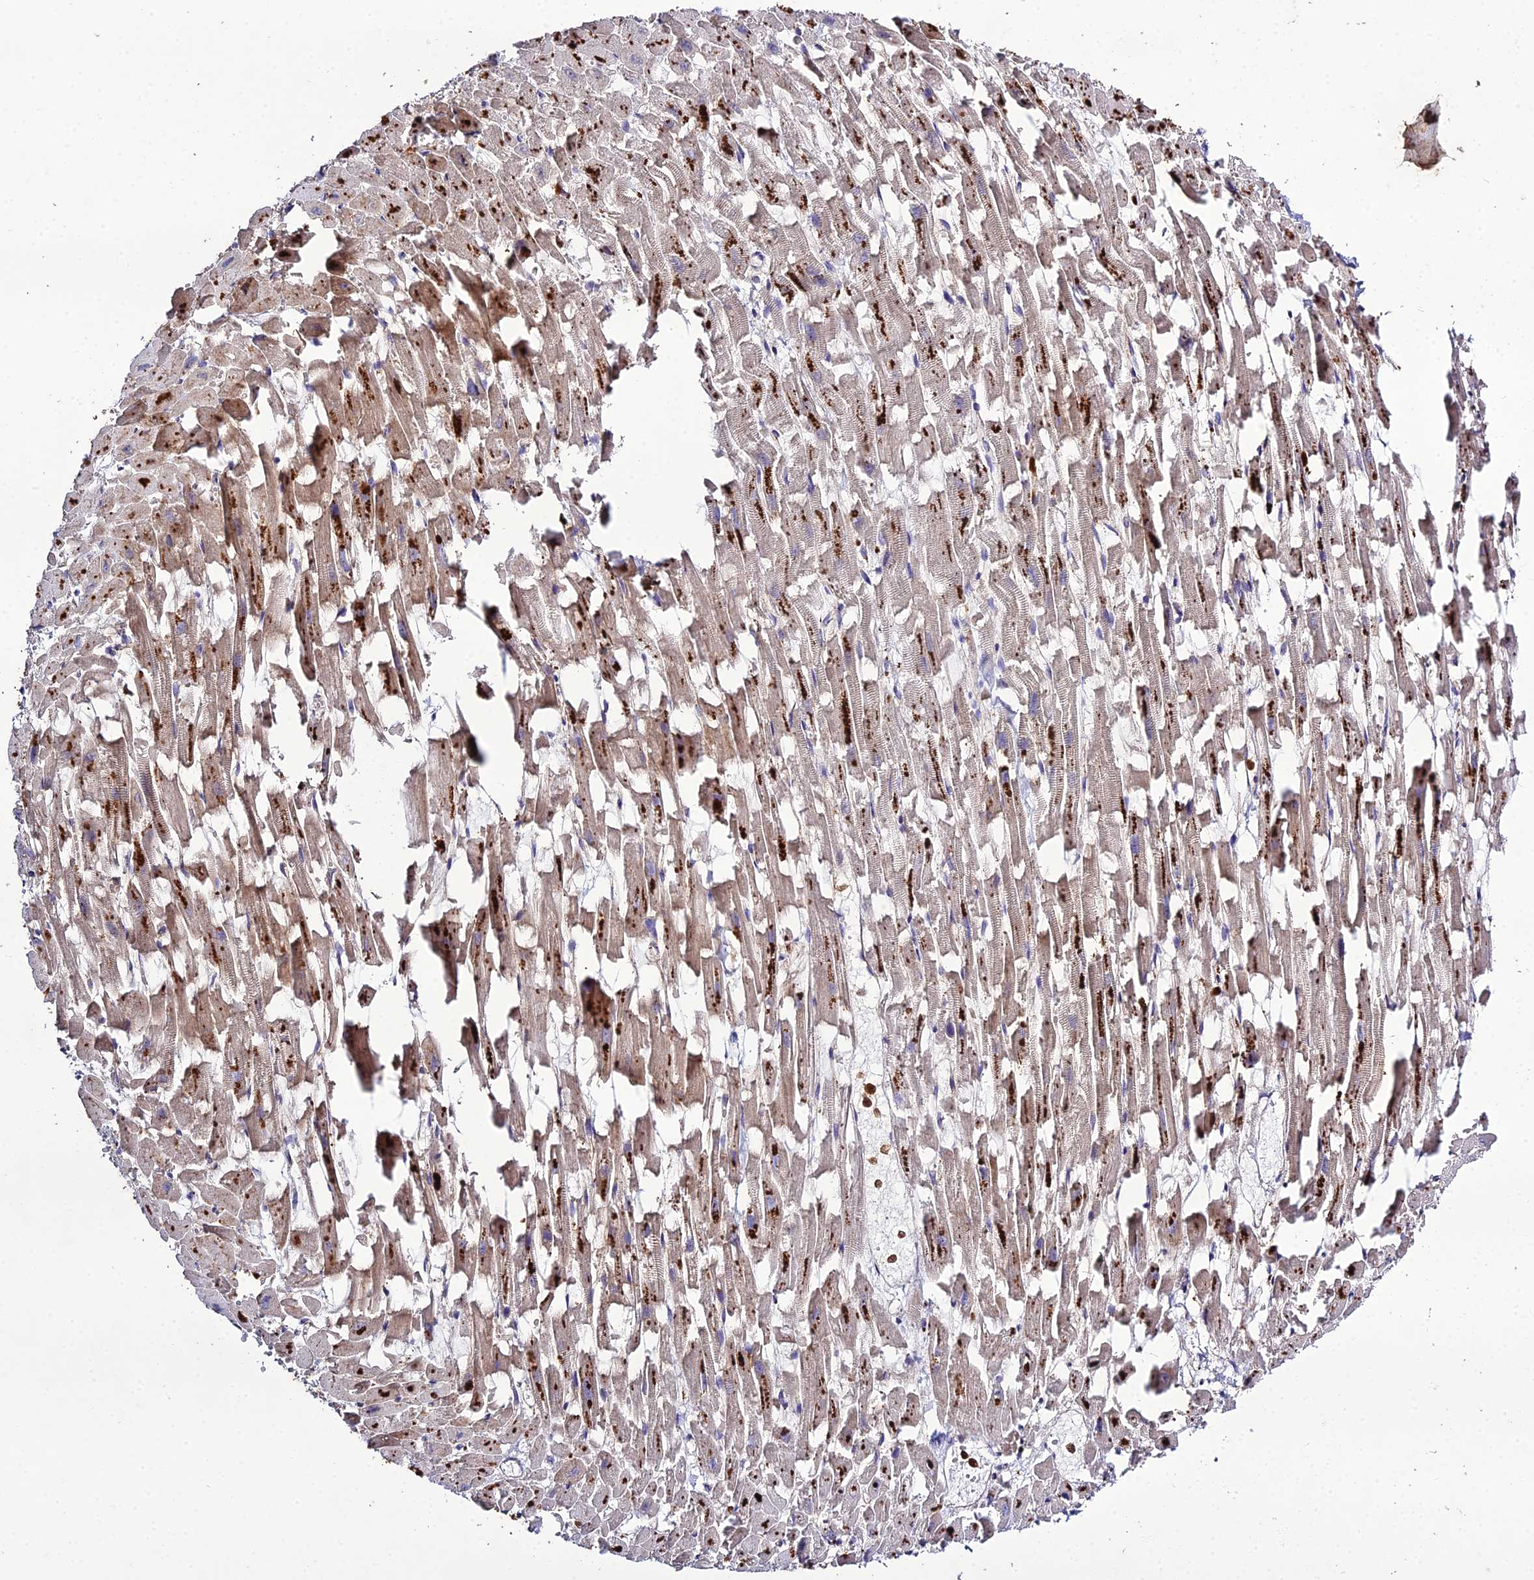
{"staining": {"intensity": "strong", "quantity": "<25%", "location": "cytoplasmic/membranous"}, "tissue": "heart muscle", "cell_type": "Cardiomyocytes", "image_type": "normal", "snomed": [{"axis": "morphology", "description": "Normal tissue, NOS"}, {"axis": "topography", "description": "Heart"}], "caption": "IHC of unremarkable heart muscle displays medium levels of strong cytoplasmic/membranous staining in about <25% of cardiomyocytes.", "gene": "EID2", "patient": {"sex": "female", "age": 64}}